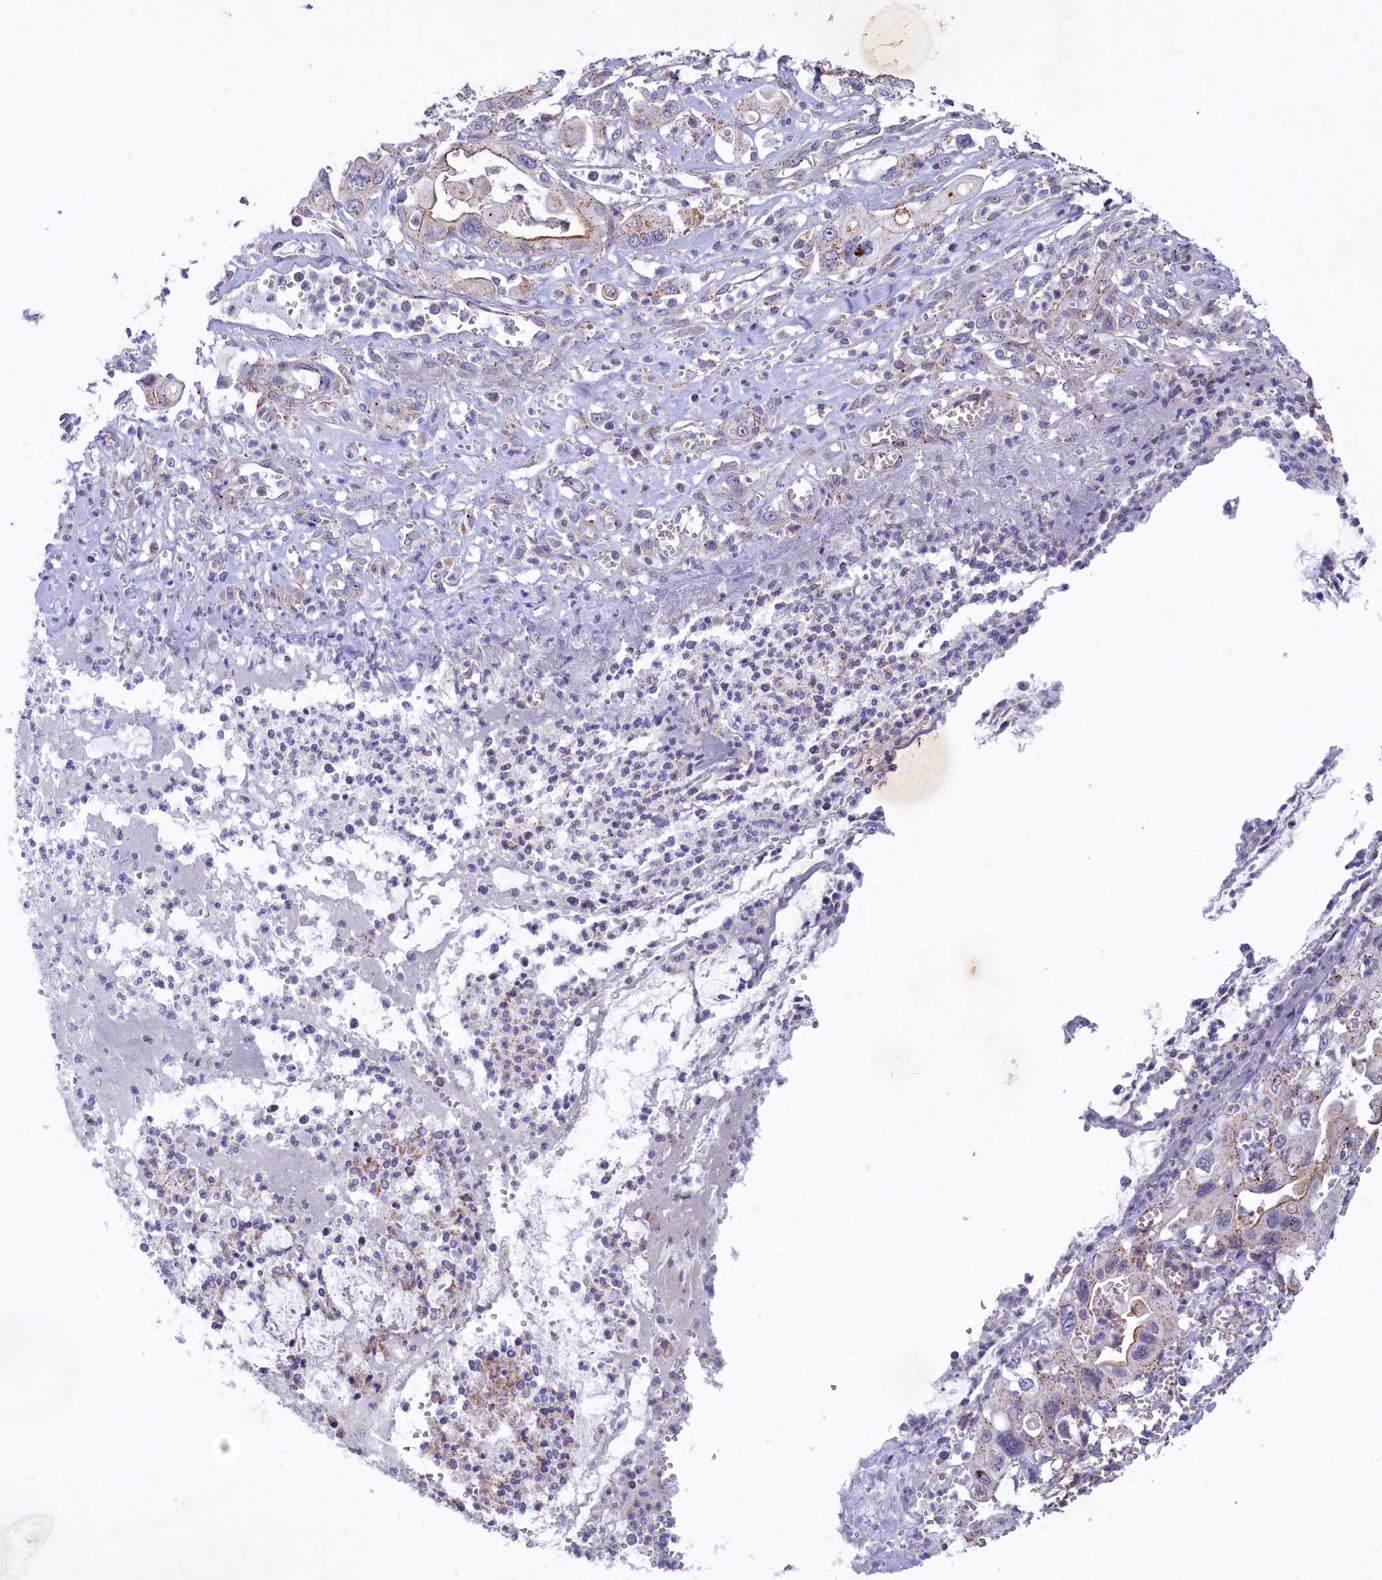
{"staining": {"intensity": "weak", "quantity": "<25%", "location": "cytoplasmic/membranous"}, "tissue": "pancreatic cancer", "cell_type": "Tumor cells", "image_type": "cancer", "snomed": [{"axis": "morphology", "description": "Adenocarcinoma, NOS"}, {"axis": "topography", "description": "Pancreas"}], "caption": "Tumor cells are negative for protein expression in human pancreatic adenocarcinoma.", "gene": "HYKK", "patient": {"sex": "male", "age": 68}}